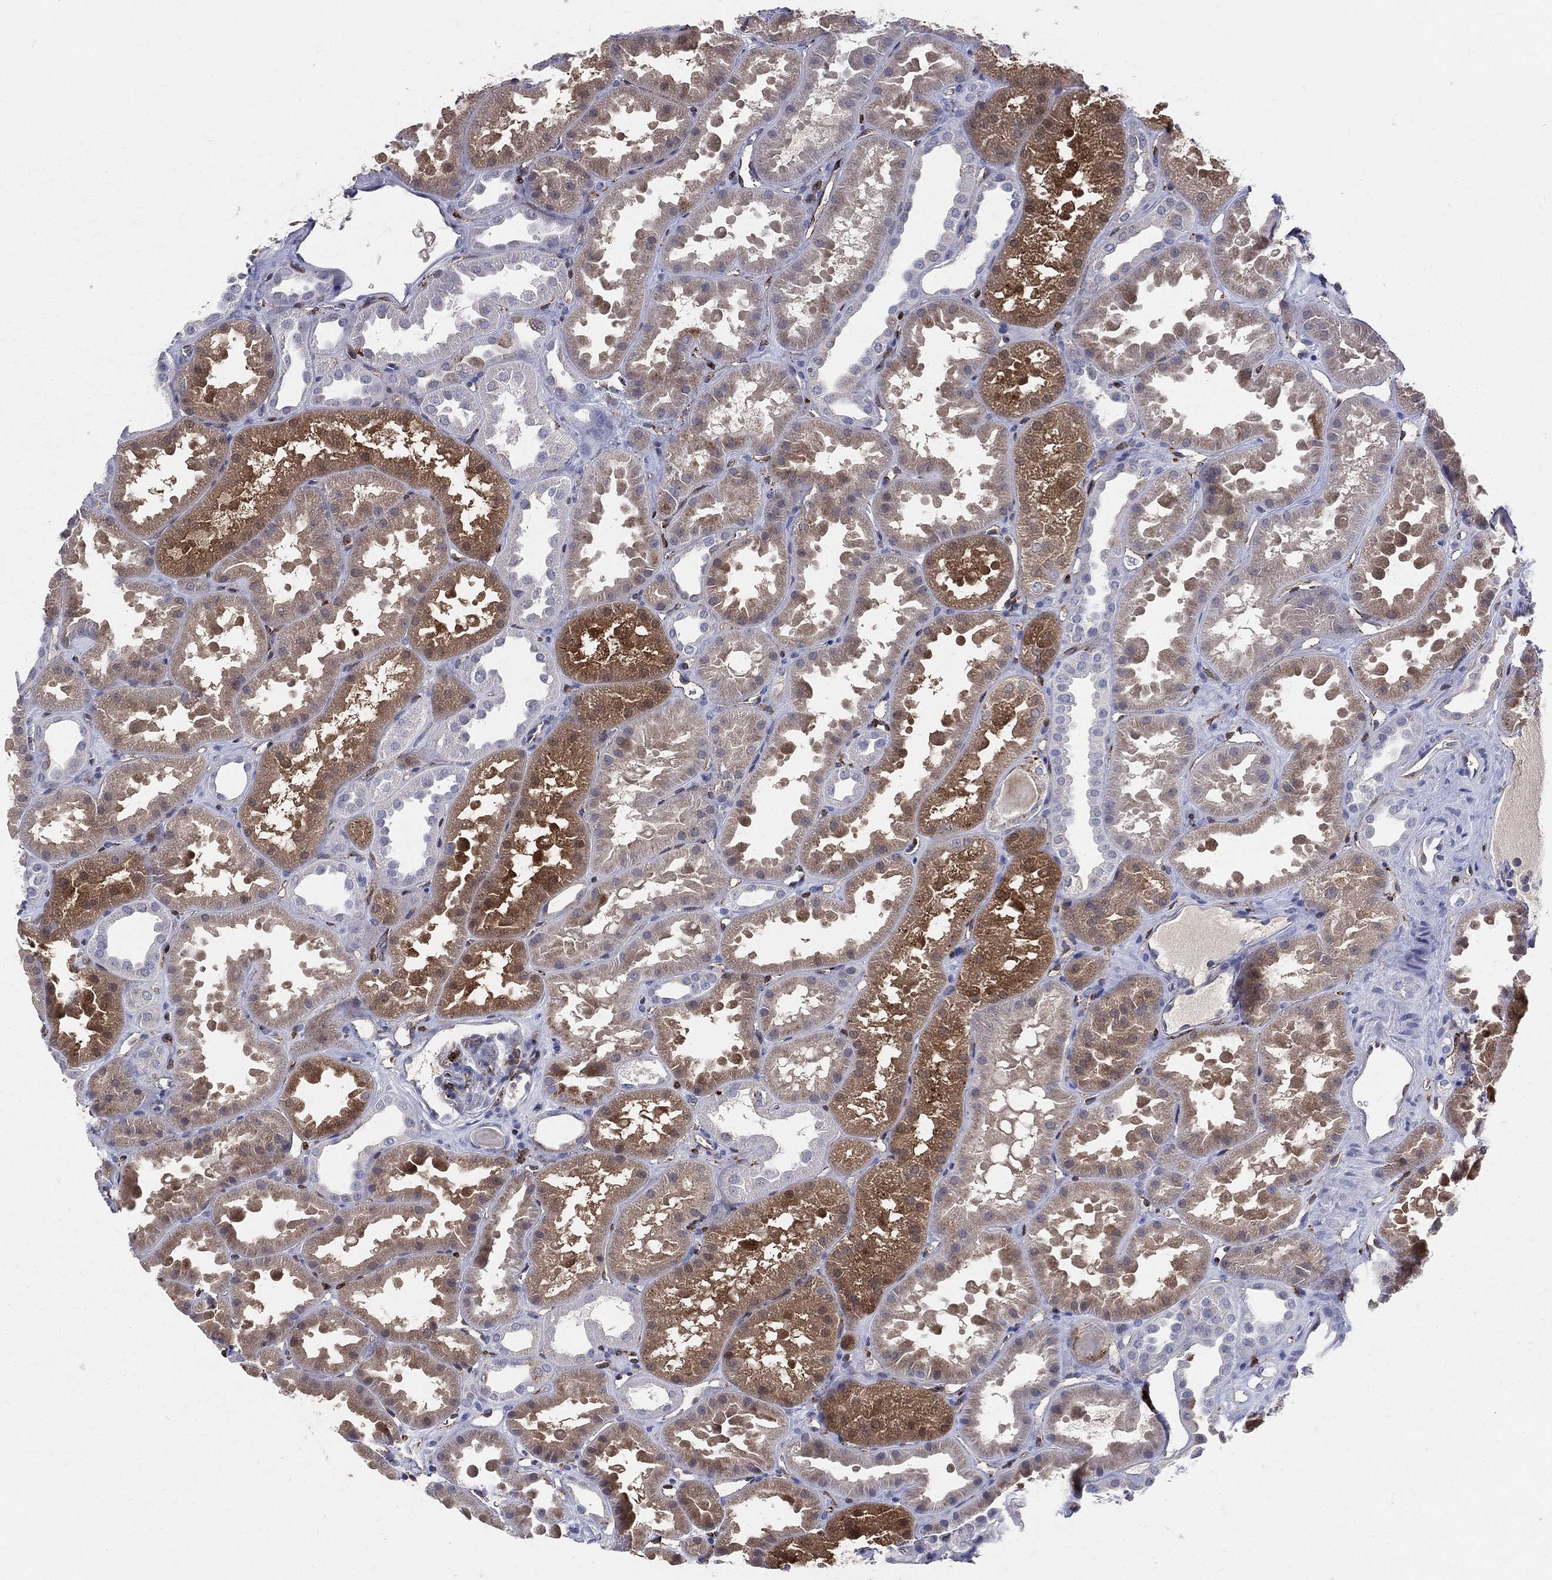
{"staining": {"intensity": "strong", "quantity": "<25%", "location": "cytoplasmic/membranous"}, "tissue": "kidney", "cell_type": "Cells in glomeruli", "image_type": "normal", "snomed": [{"axis": "morphology", "description": "Normal tissue, NOS"}, {"axis": "topography", "description": "Kidney"}], "caption": "Immunohistochemistry histopathology image of unremarkable human kidney stained for a protein (brown), which shows medium levels of strong cytoplasmic/membranous positivity in about <25% of cells in glomeruli.", "gene": "CD74", "patient": {"sex": "male", "age": 61}}